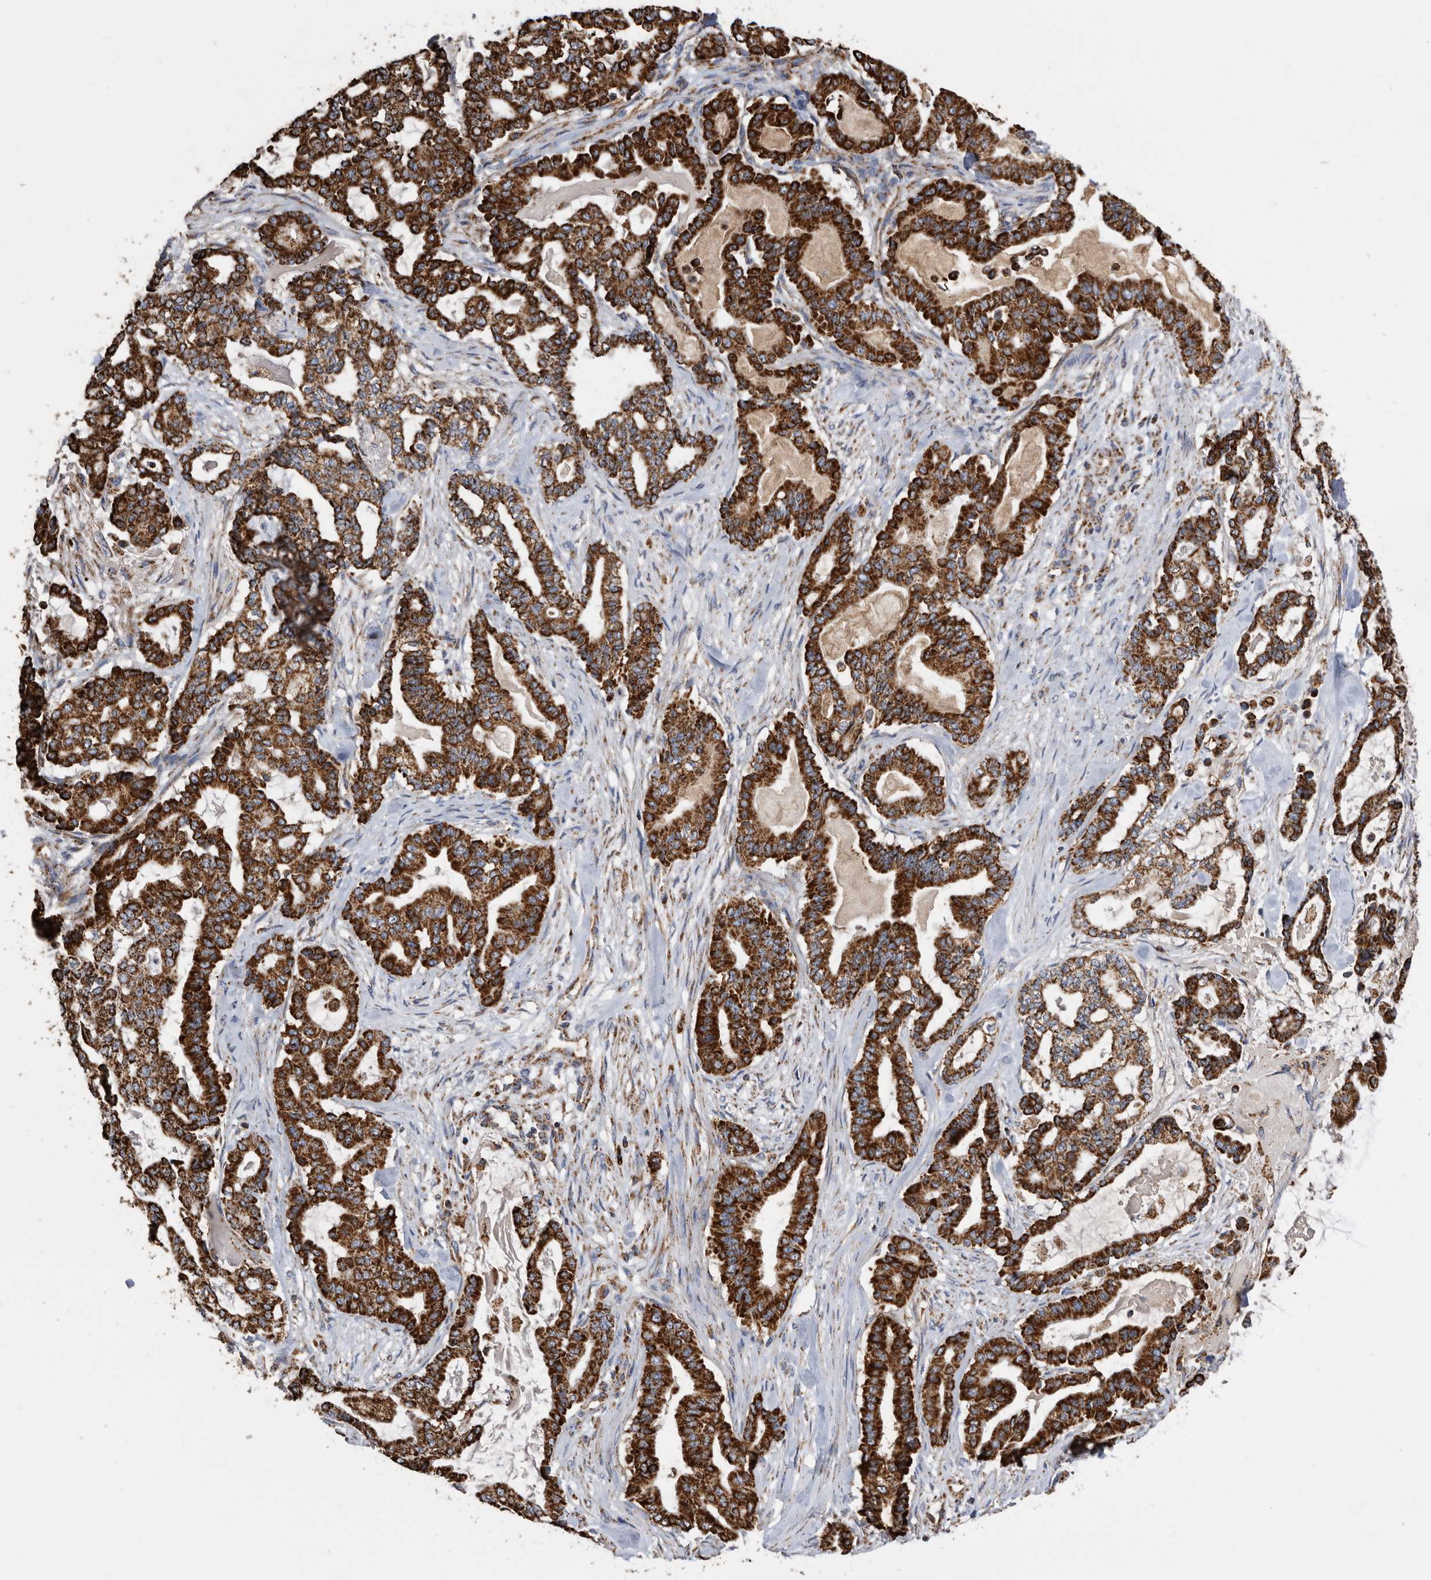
{"staining": {"intensity": "strong", "quantity": ">75%", "location": "cytoplasmic/membranous"}, "tissue": "pancreatic cancer", "cell_type": "Tumor cells", "image_type": "cancer", "snomed": [{"axis": "morphology", "description": "Adenocarcinoma, NOS"}, {"axis": "topography", "description": "Pancreas"}], "caption": "Pancreatic cancer (adenocarcinoma) stained with IHC displays strong cytoplasmic/membranous expression in approximately >75% of tumor cells. (brown staining indicates protein expression, while blue staining denotes nuclei).", "gene": "WFDC1", "patient": {"sex": "male", "age": 63}}